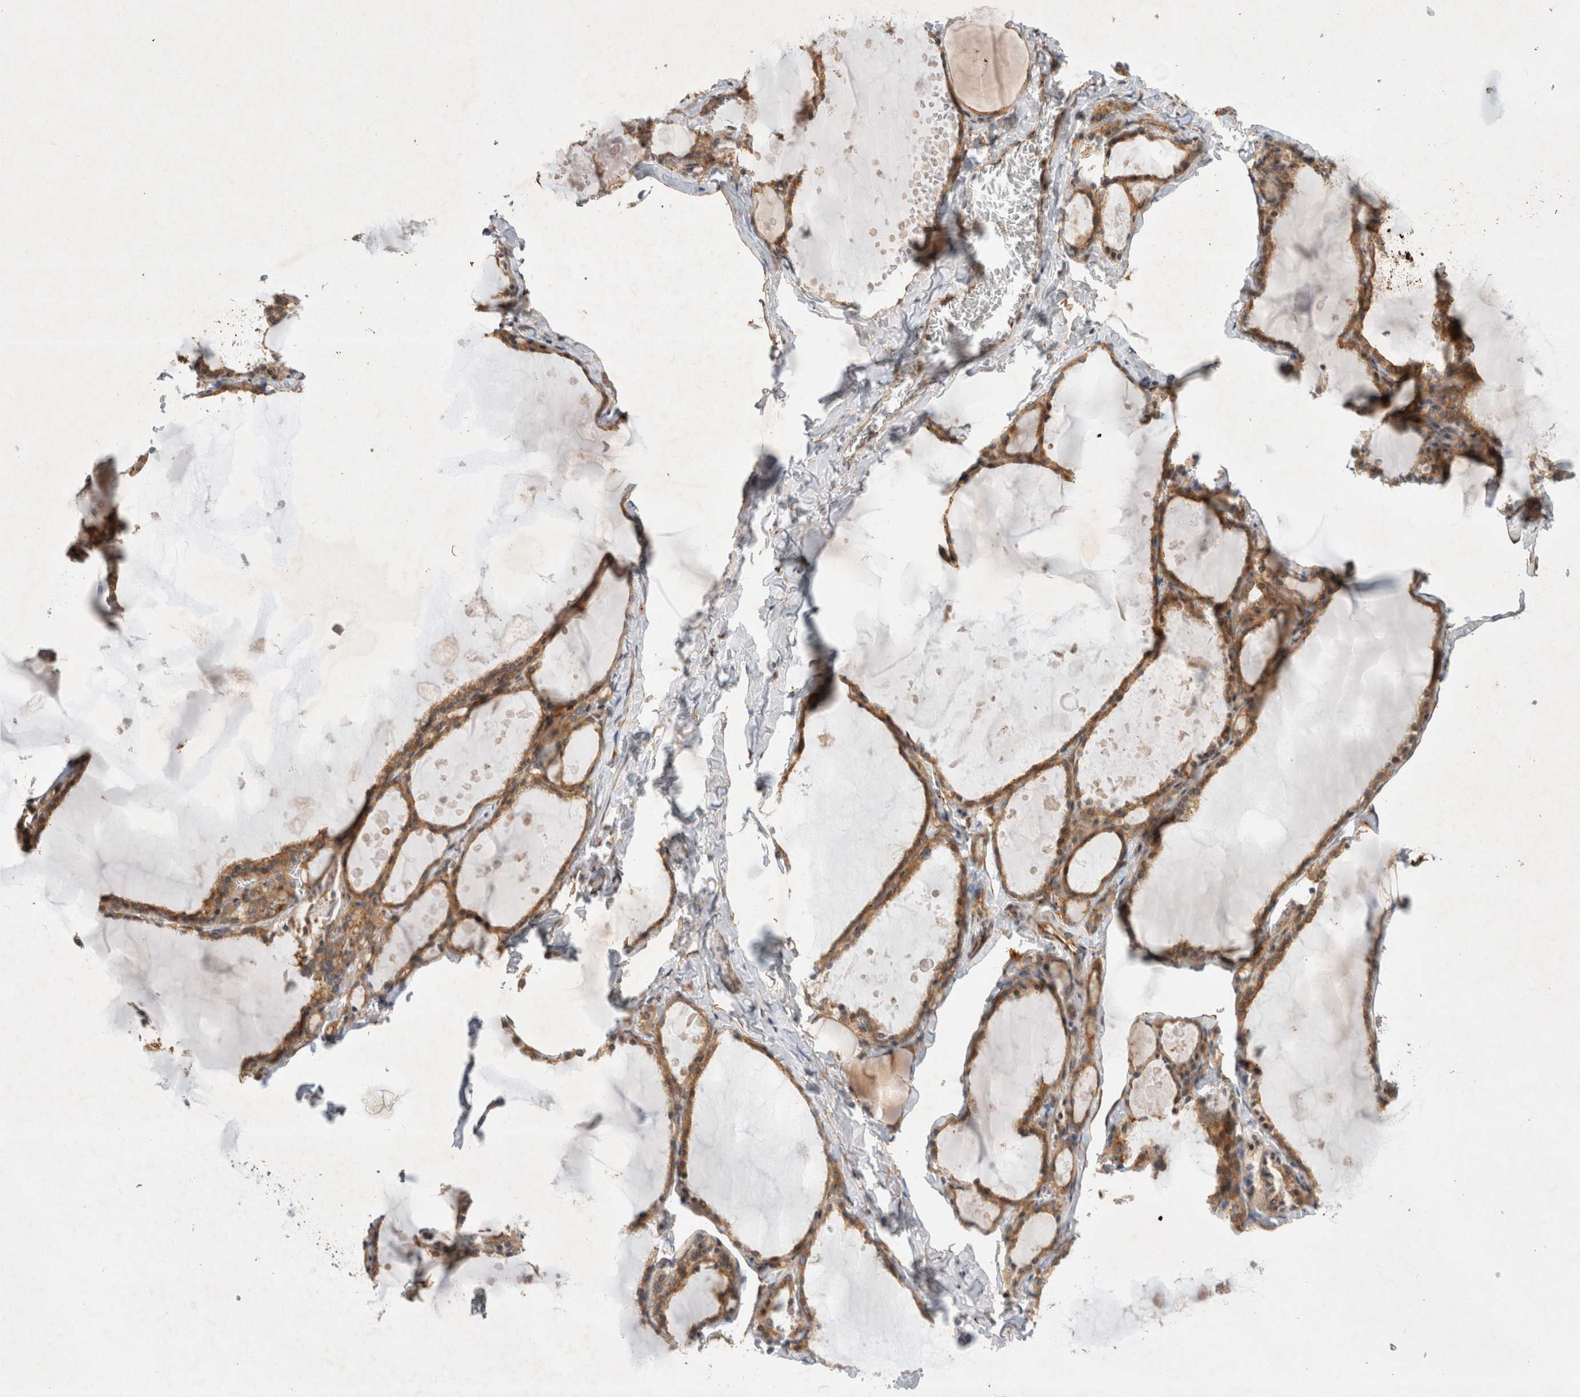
{"staining": {"intensity": "moderate", "quantity": ">75%", "location": "cytoplasmic/membranous"}, "tissue": "thyroid gland", "cell_type": "Glandular cells", "image_type": "normal", "snomed": [{"axis": "morphology", "description": "Normal tissue, NOS"}, {"axis": "topography", "description": "Thyroid gland"}], "caption": "Protein analysis of unremarkable thyroid gland displays moderate cytoplasmic/membranous positivity in approximately >75% of glandular cells. The staining is performed using DAB (3,3'-diaminobenzidine) brown chromogen to label protein expression. The nuclei are counter-stained blue using hematoxylin.", "gene": "GPR150", "patient": {"sex": "male", "age": 56}}